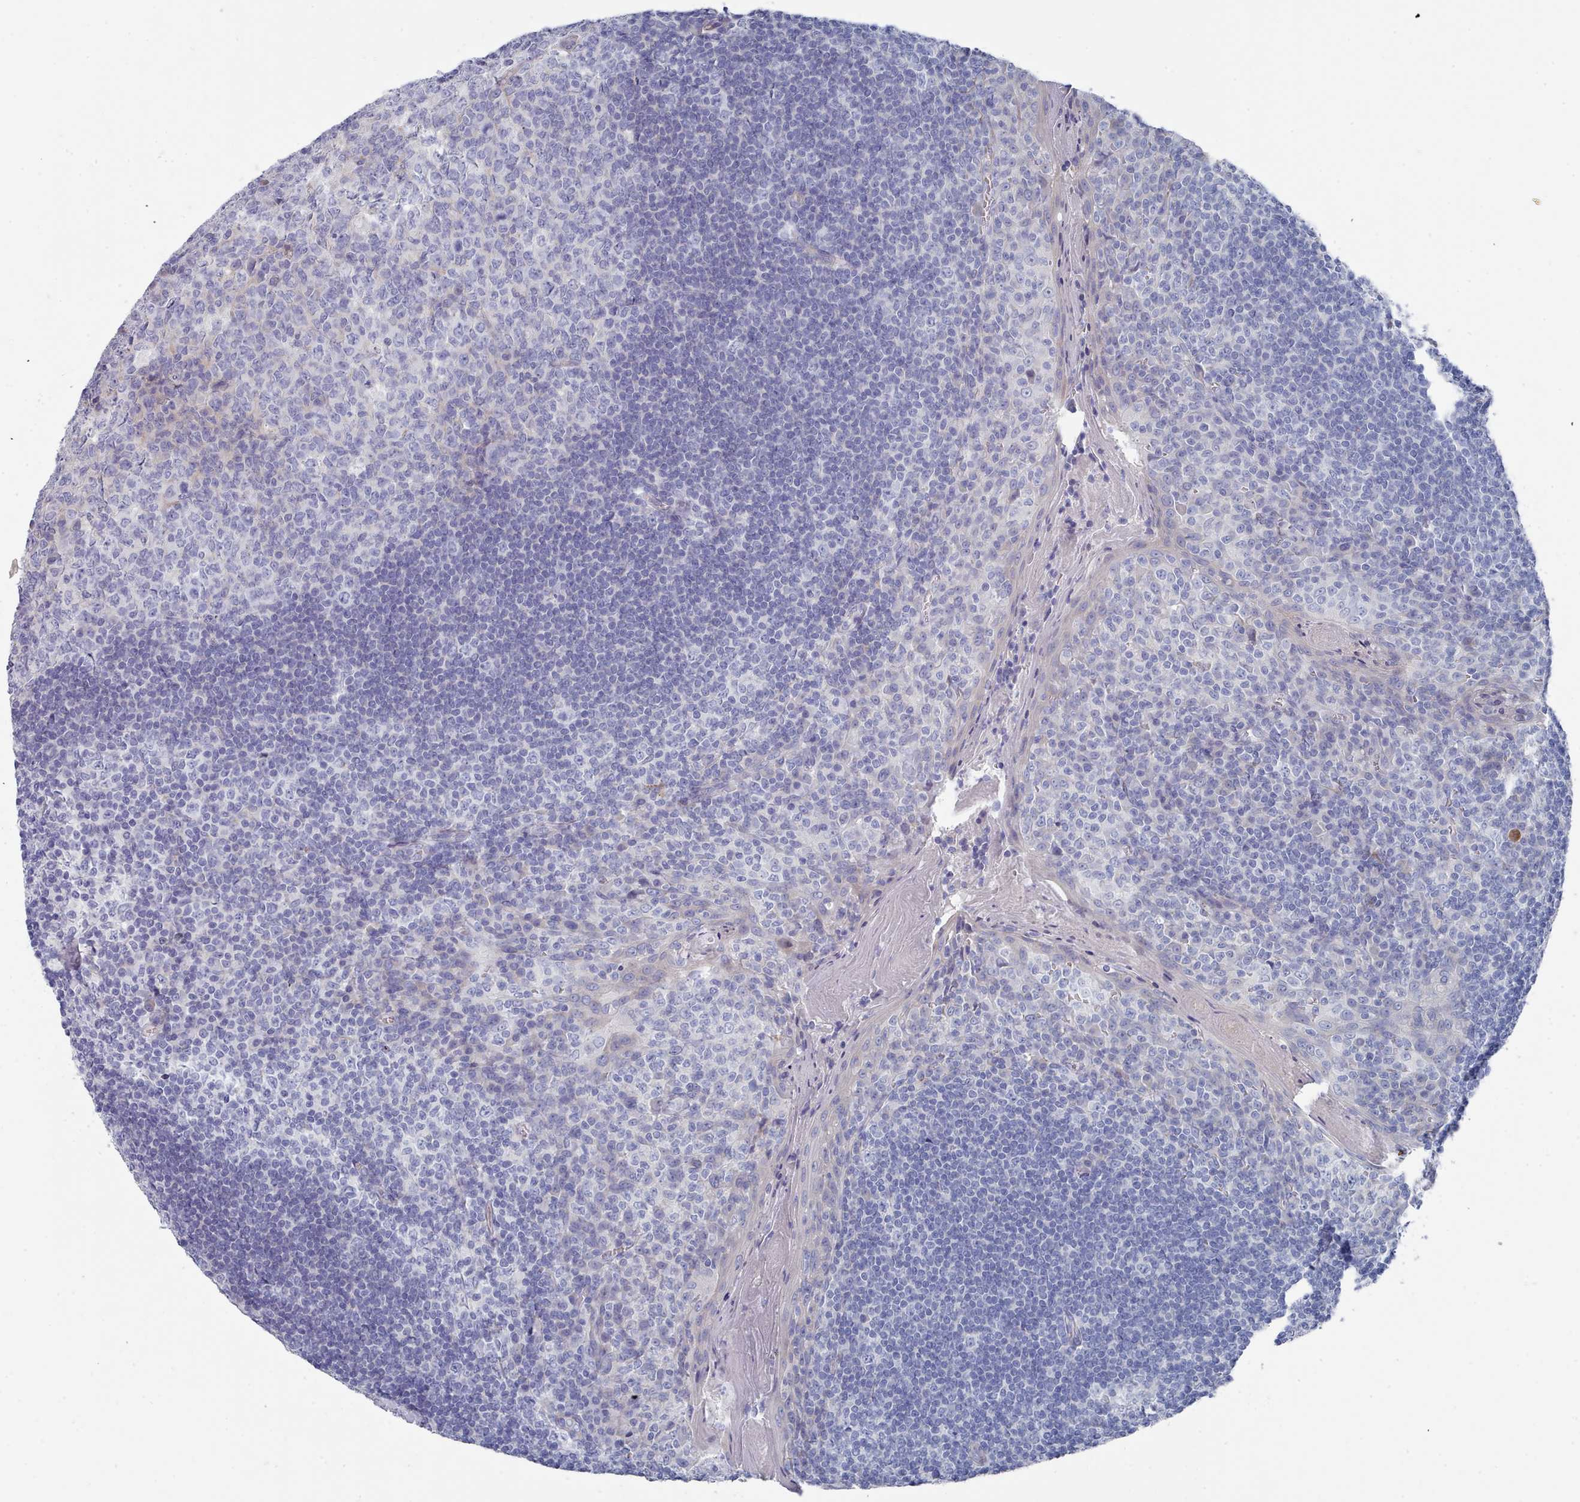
{"staining": {"intensity": "negative", "quantity": "none", "location": "none"}, "tissue": "tonsil", "cell_type": "Germinal center cells", "image_type": "normal", "snomed": [{"axis": "morphology", "description": "Normal tissue, NOS"}, {"axis": "topography", "description": "Tonsil"}], "caption": "This is an immunohistochemistry photomicrograph of benign human tonsil. There is no expression in germinal center cells.", "gene": "ENSG00000285188", "patient": {"sex": "male", "age": 27}}